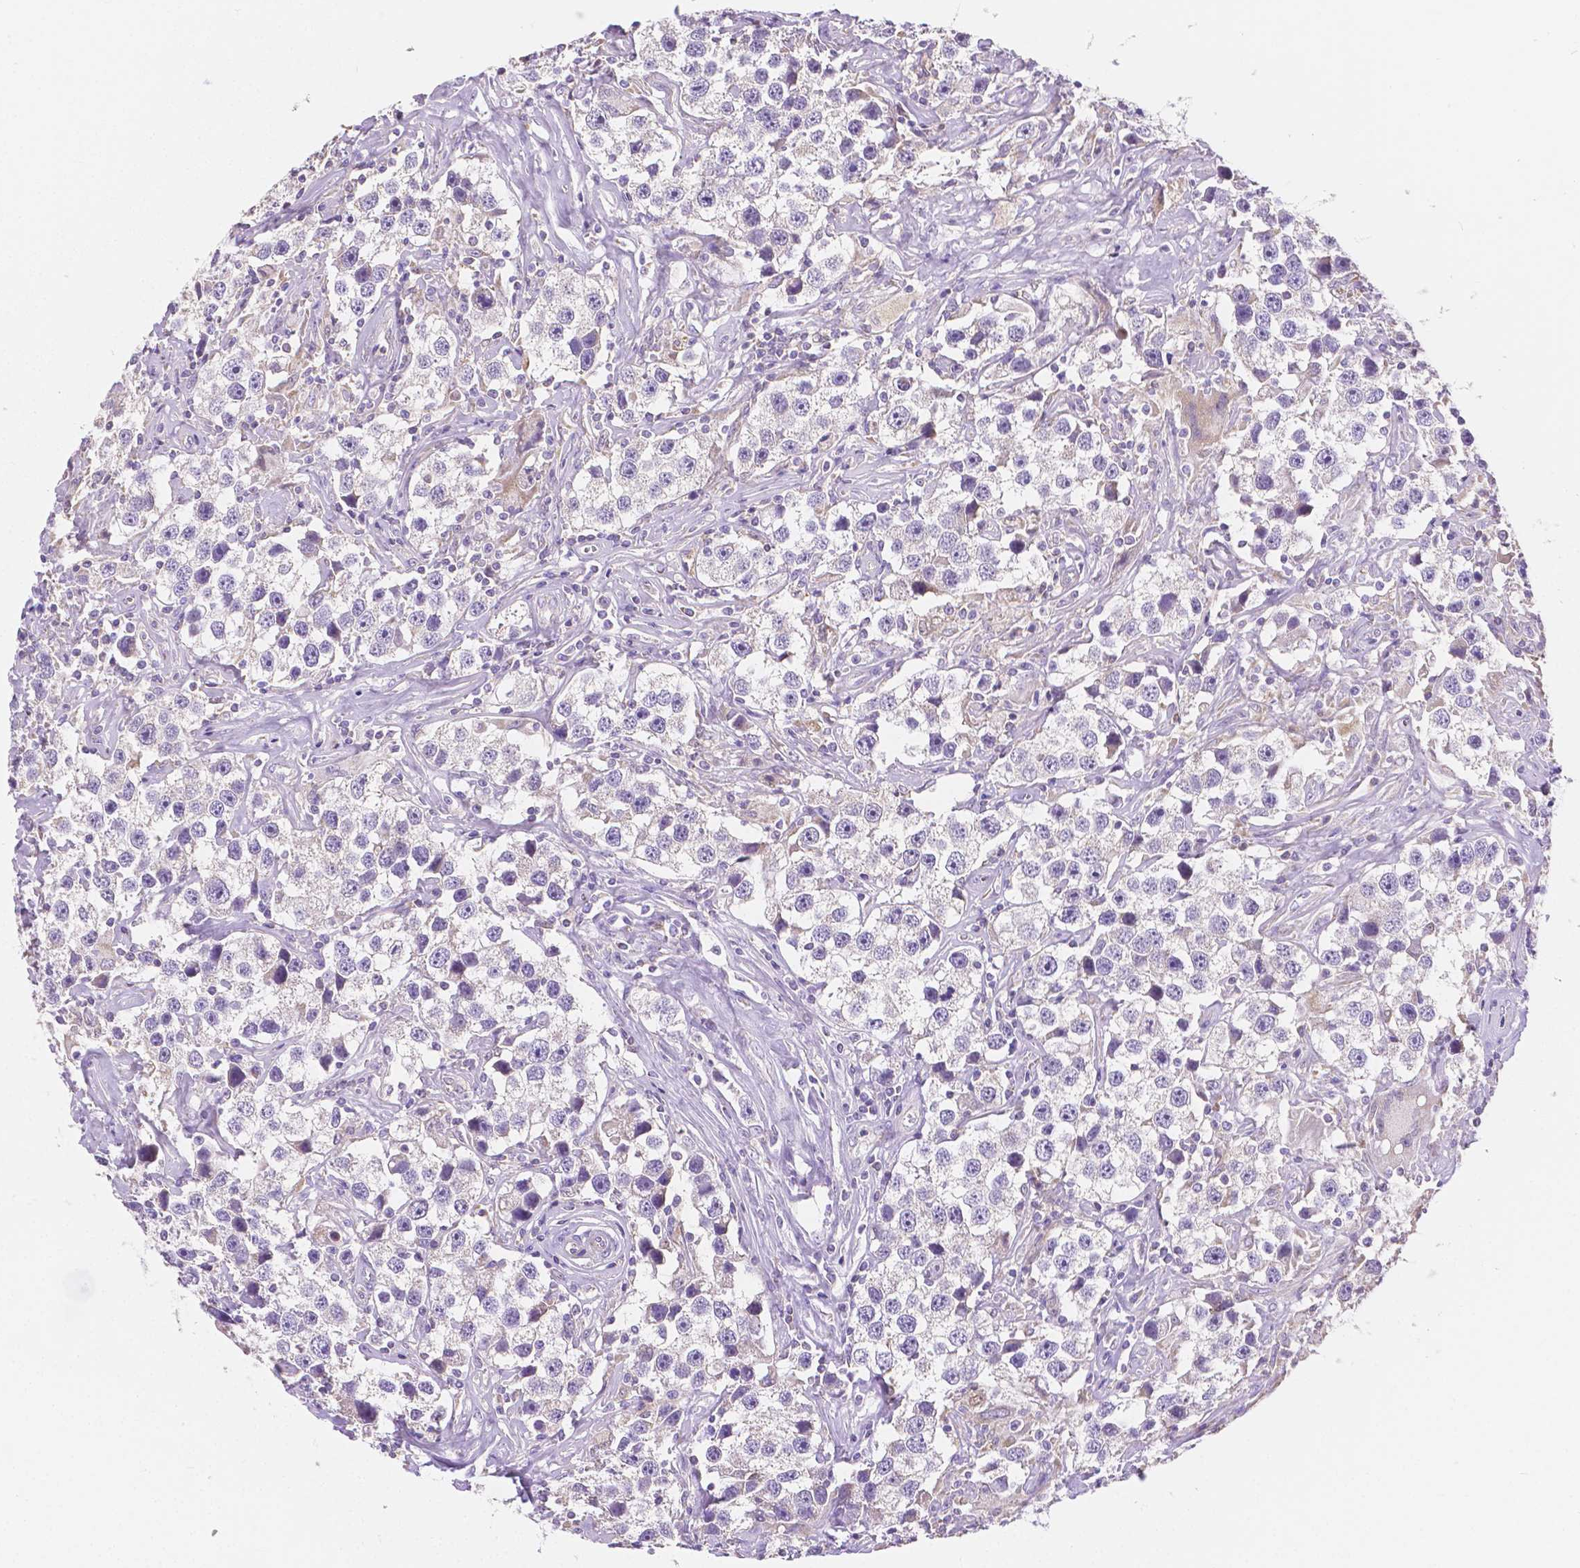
{"staining": {"intensity": "negative", "quantity": "none", "location": "none"}, "tissue": "testis cancer", "cell_type": "Tumor cells", "image_type": "cancer", "snomed": [{"axis": "morphology", "description": "Seminoma, NOS"}, {"axis": "topography", "description": "Testis"}], "caption": "IHC of testis cancer (seminoma) exhibits no positivity in tumor cells. (DAB (3,3'-diaminobenzidine) IHC visualized using brightfield microscopy, high magnification).", "gene": "SGTB", "patient": {"sex": "male", "age": 49}}